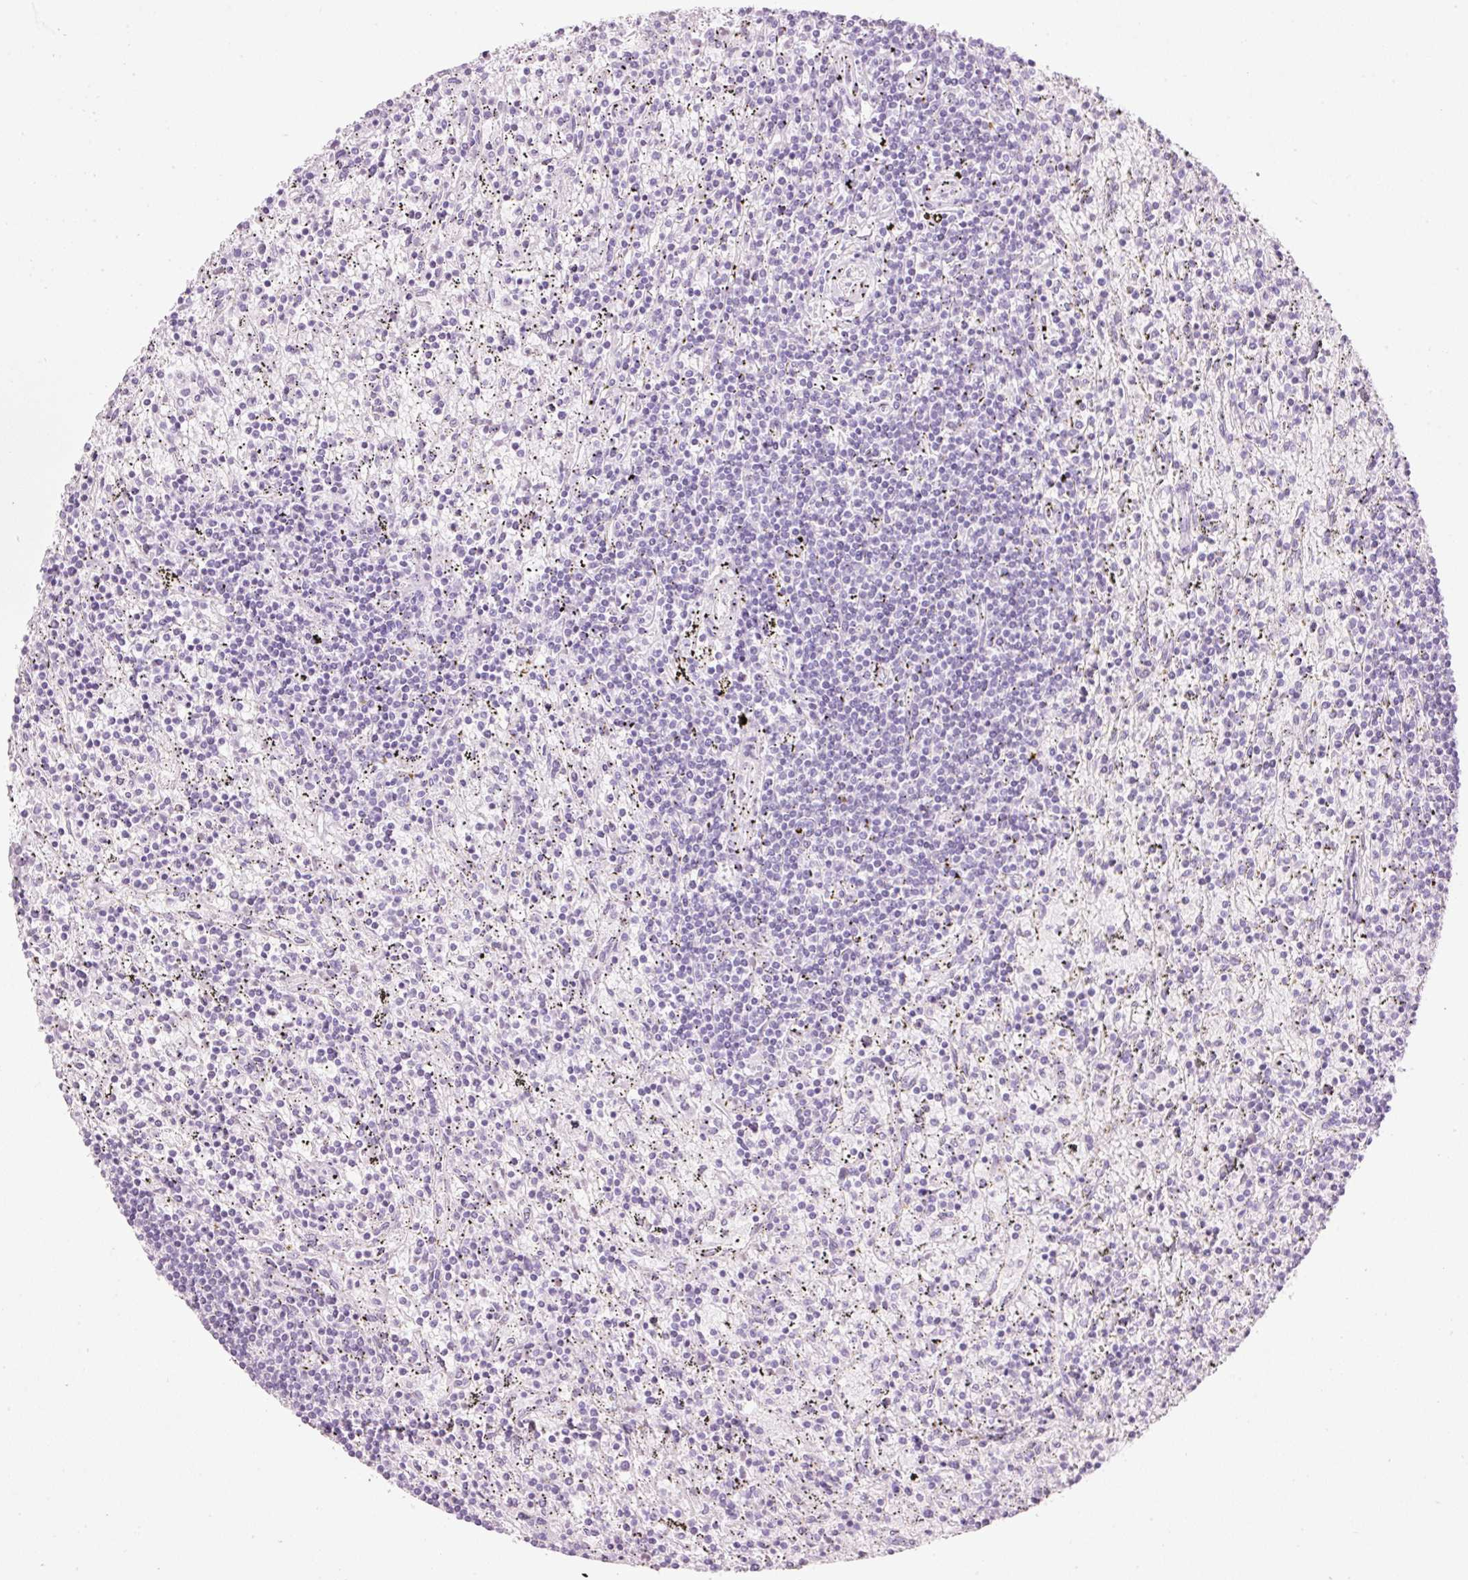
{"staining": {"intensity": "negative", "quantity": "none", "location": "none"}, "tissue": "lymphoma", "cell_type": "Tumor cells", "image_type": "cancer", "snomed": [{"axis": "morphology", "description": "Malignant lymphoma, non-Hodgkin's type, Low grade"}, {"axis": "topography", "description": "Spleen"}], "caption": "Photomicrograph shows no significant protein positivity in tumor cells of lymphoma. The staining was performed using DAB to visualize the protein expression in brown, while the nuclei were stained in blue with hematoxylin (Magnification: 20x).", "gene": "CMA1", "patient": {"sex": "male", "age": 76}}